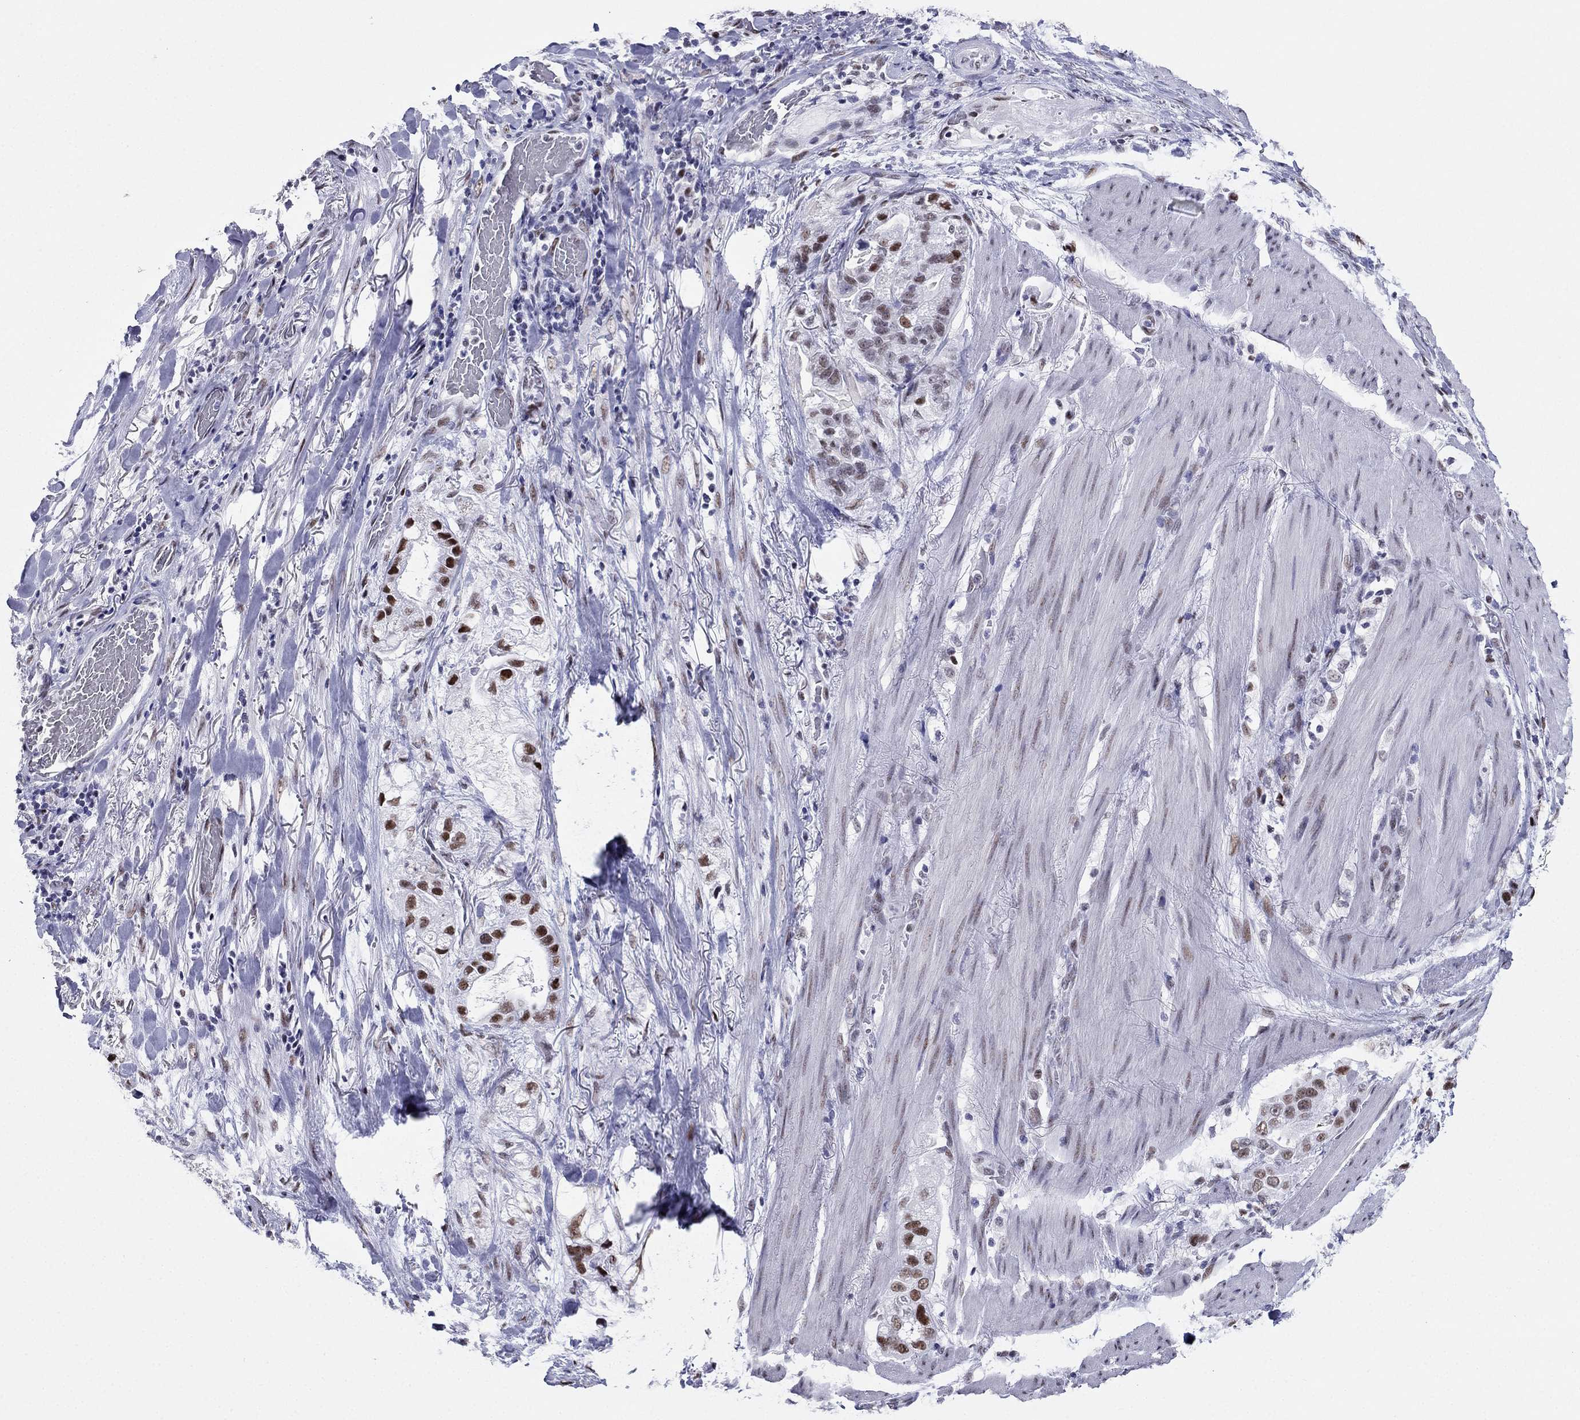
{"staining": {"intensity": "strong", "quantity": "25%-75%", "location": "nuclear"}, "tissue": "stomach cancer", "cell_type": "Tumor cells", "image_type": "cancer", "snomed": [{"axis": "morphology", "description": "Adenocarcinoma, NOS"}, {"axis": "topography", "description": "Stomach"}], "caption": "A high amount of strong nuclear expression is seen in about 25%-75% of tumor cells in stomach cancer (adenocarcinoma) tissue.", "gene": "PPM1G", "patient": {"sex": "male", "age": 59}}